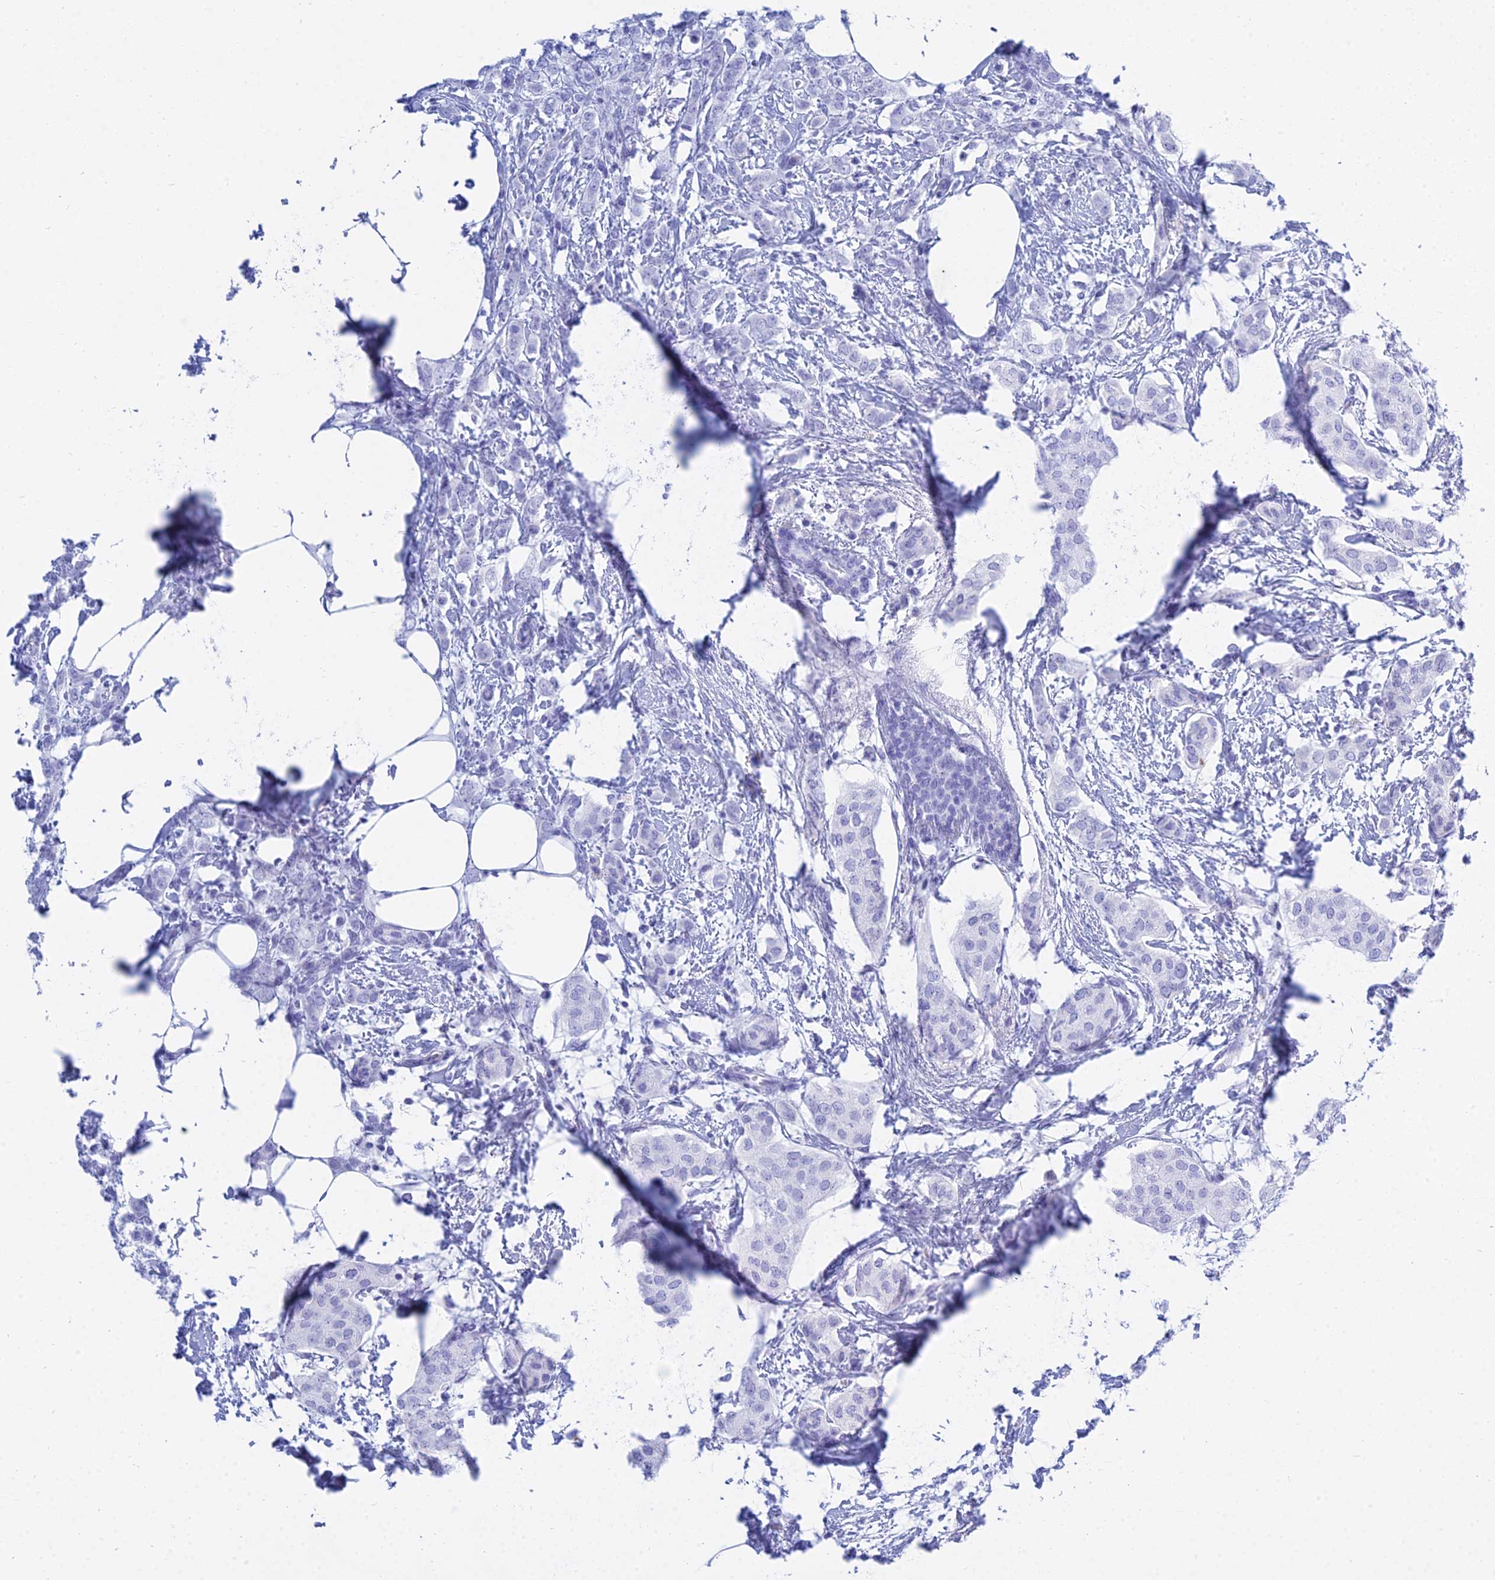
{"staining": {"intensity": "negative", "quantity": "none", "location": "none"}, "tissue": "breast cancer", "cell_type": "Tumor cells", "image_type": "cancer", "snomed": [{"axis": "morphology", "description": "Duct carcinoma"}, {"axis": "topography", "description": "Breast"}], "caption": "There is no significant expression in tumor cells of invasive ductal carcinoma (breast).", "gene": "PATE4", "patient": {"sex": "female", "age": 72}}